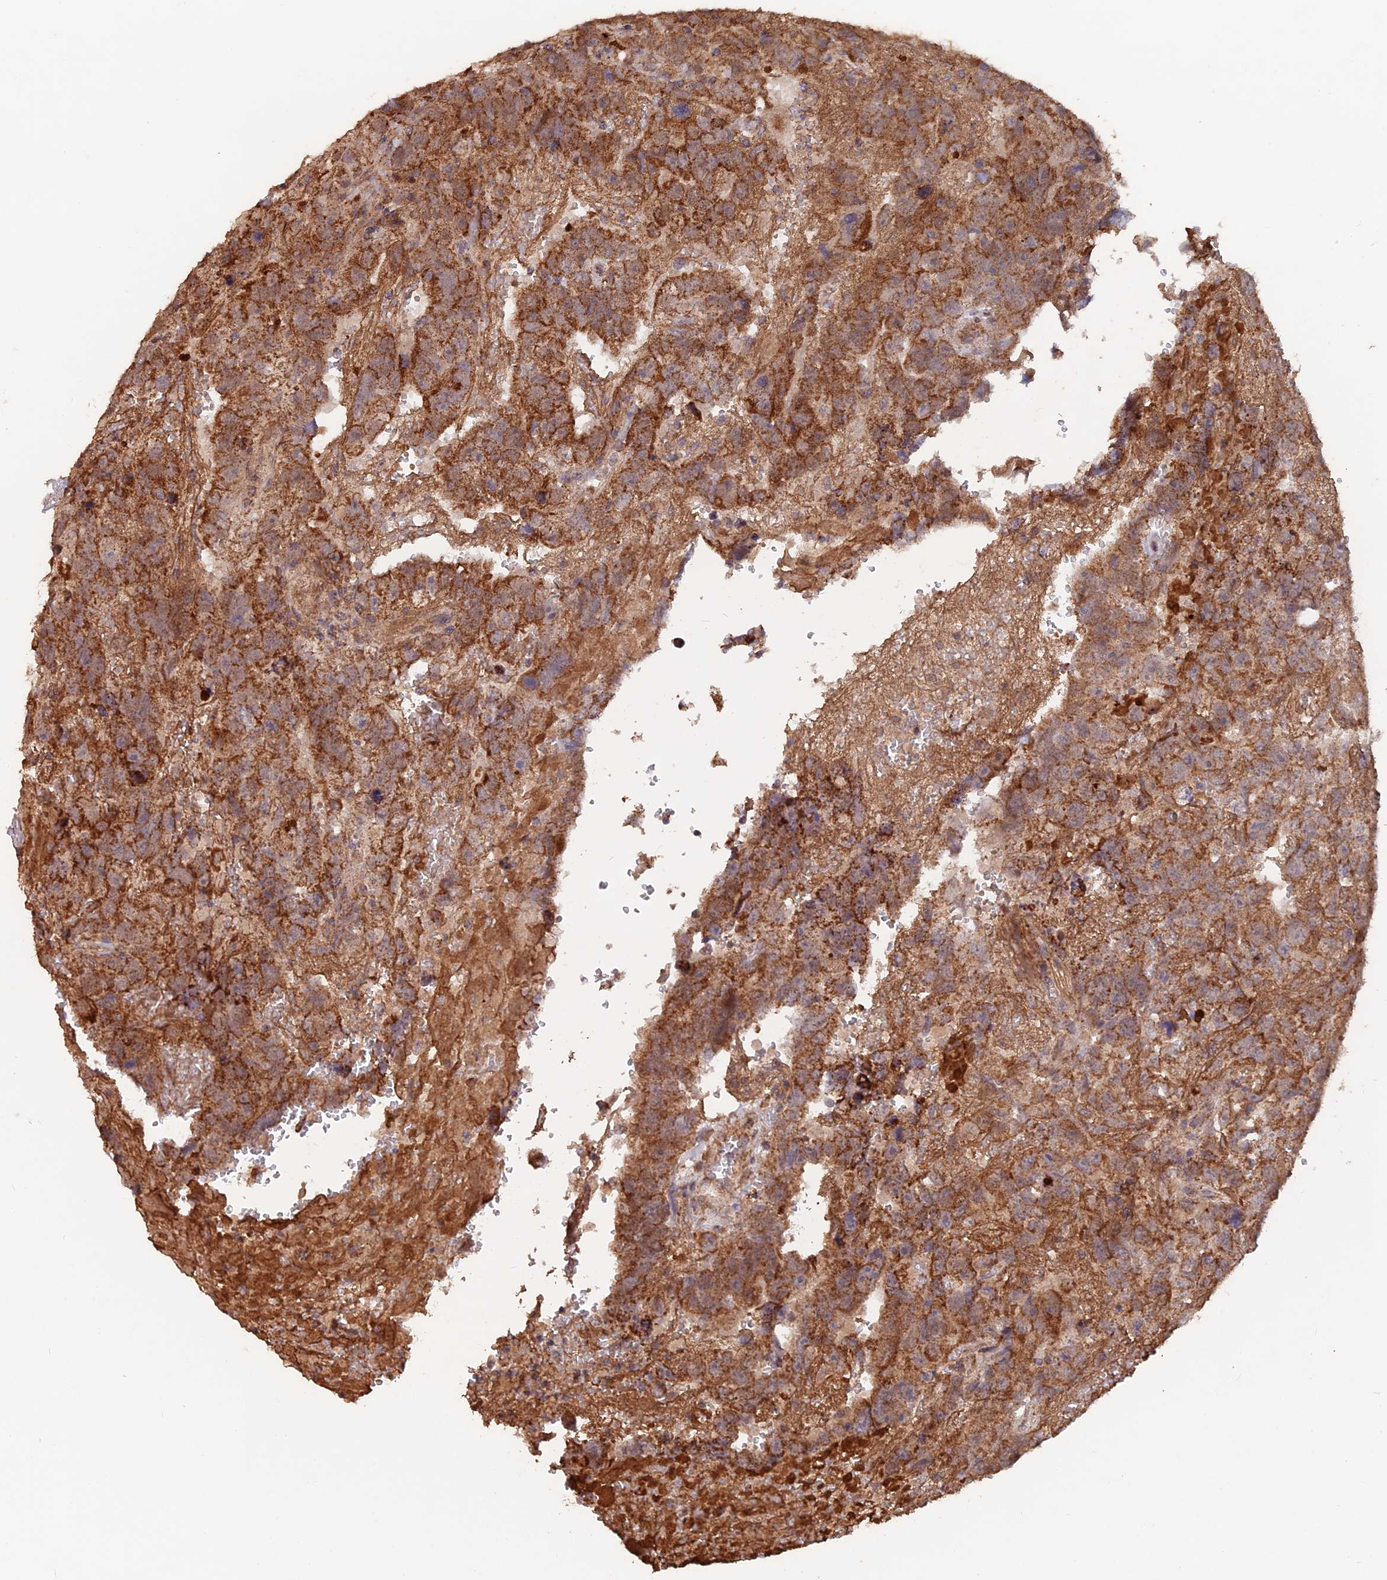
{"staining": {"intensity": "moderate", "quantity": ">75%", "location": "cytoplasmic/membranous"}, "tissue": "testis cancer", "cell_type": "Tumor cells", "image_type": "cancer", "snomed": [{"axis": "morphology", "description": "Carcinoma, Embryonal, NOS"}, {"axis": "topography", "description": "Testis"}], "caption": "Immunohistochemistry (IHC) staining of embryonal carcinoma (testis), which shows medium levels of moderate cytoplasmic/membranous expression in about >75% of tumor cells indicating moderate cytoplasmic/membranous protein staining. The staining was performed using DAB (brown) for protein detection and nuclei were counterstained in hematoxylin (blue).", "gene": "IFT22", "patient": {"sex": "male", "age": 45}}